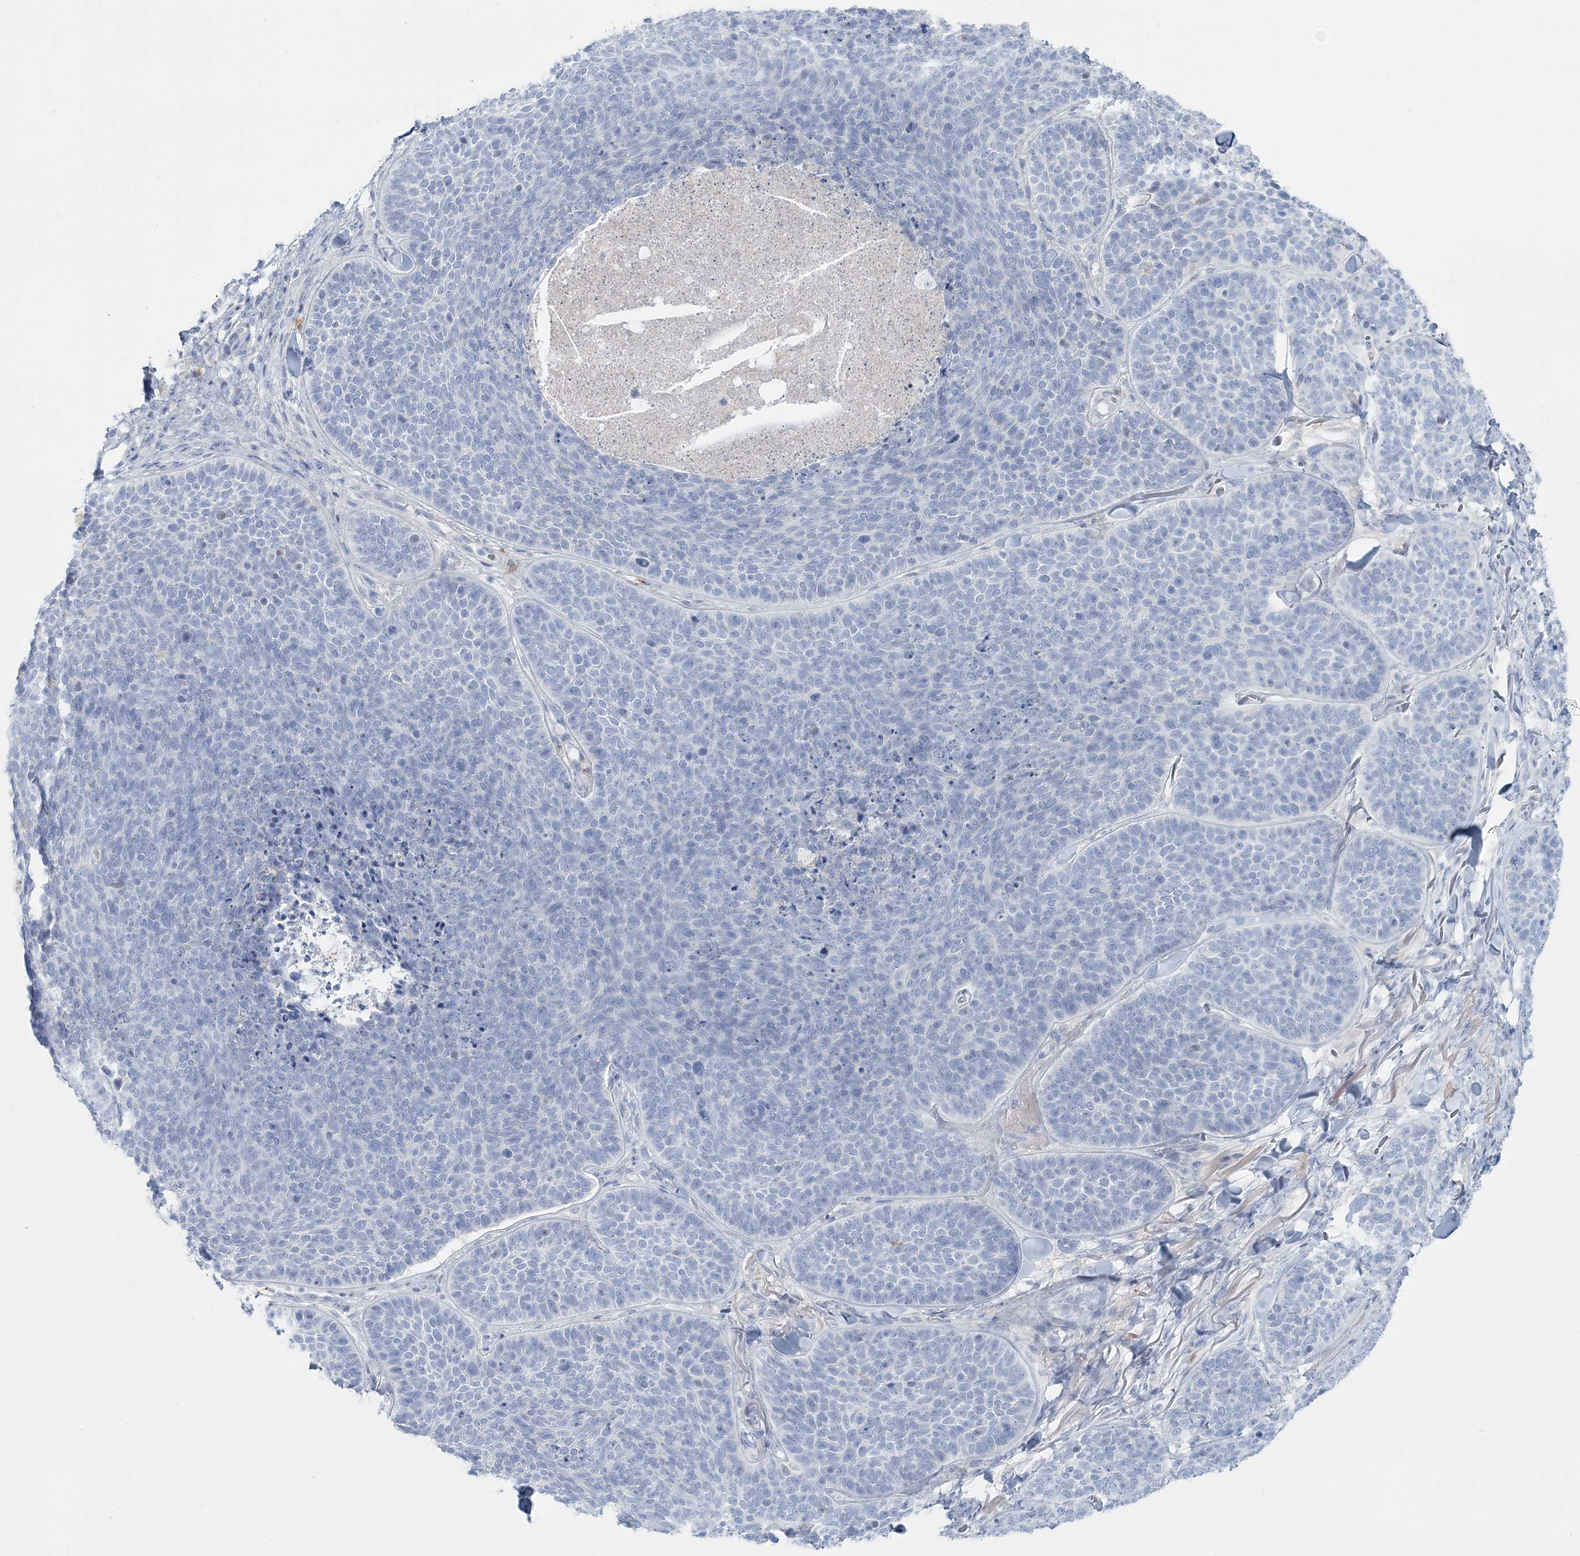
{"staining": {"intensity": "negative", "quantity": "none", "location": "none"}, "tissue": "skin cancer", "cell_type": "Tumor cells", "image_type": "cancer", "snomed": [{"axis": "morphology", "description": "Basal cell carcinoma"}, {"axis": "topography", "description": "Skin"}], "caption": "DAB immunohistochemical staining of human basal cell carcinoma (skin) exhibits no significant expression in tumor cells.", "gene": "WDSUB1", "patient": {"sex": "male", "age": 85}}